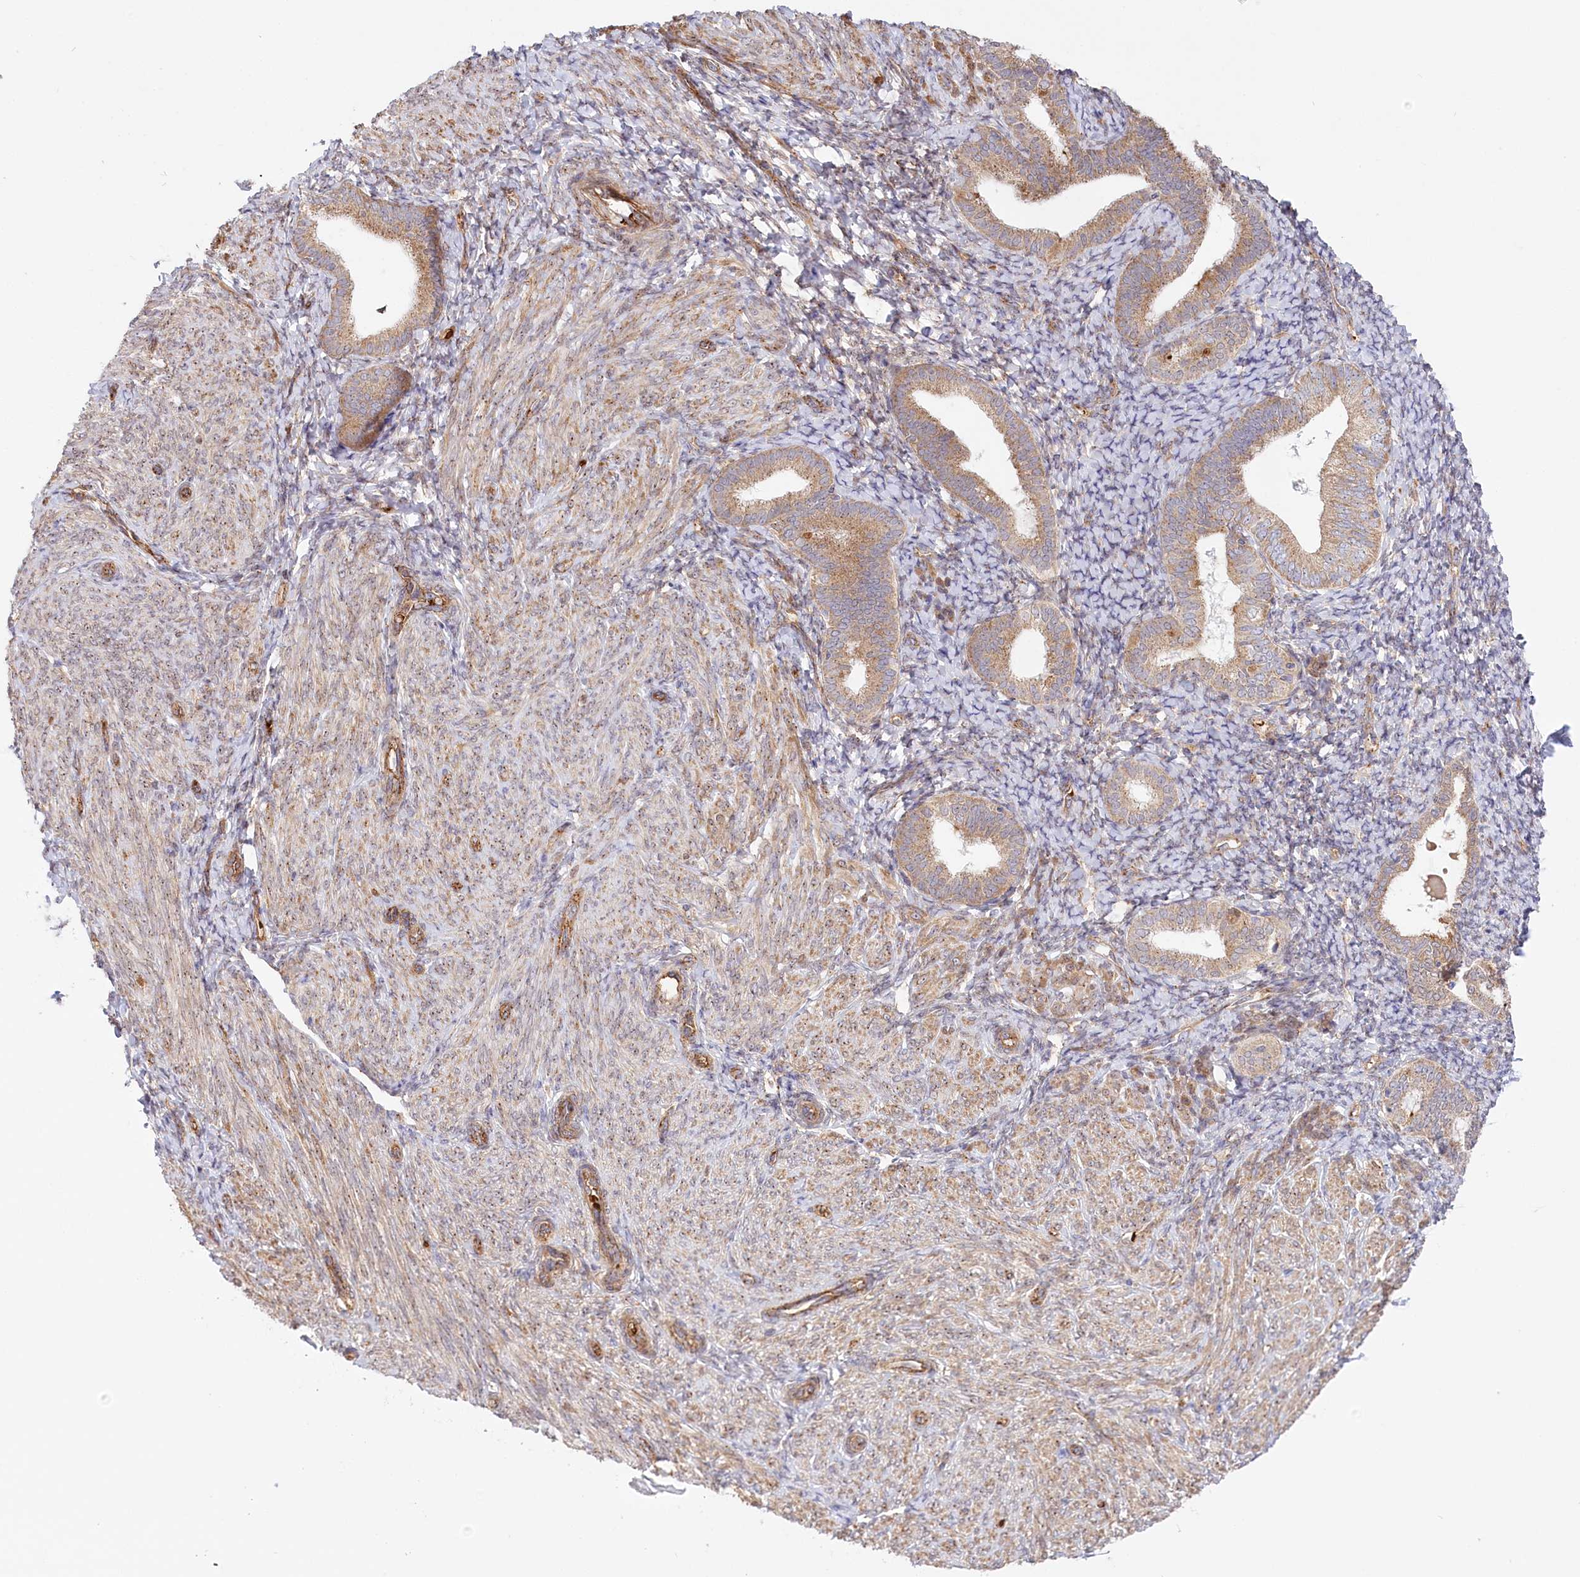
{"staining": {"intensity": "negative", "quantity": "none", "location": "none"}, "tissue": "endometrium", "cell_type": "Cells in endometrial stroma", "image_type": "normal", "snomed": [{"axis": "morphology", "description": "Normal tissue, NOS"}, {"axis": "topography", "description": "Endometrium"}], "caption": "Immunohistochemistry of unremarkable endometrium demonstrates no staining in cells in endometrial stroma. (Brightfield microscopy of DAB immunohistochemistry (IHC) at high magnification).", "gene": "COMMD3", "patient": {"sex": "female", "age": 72}}